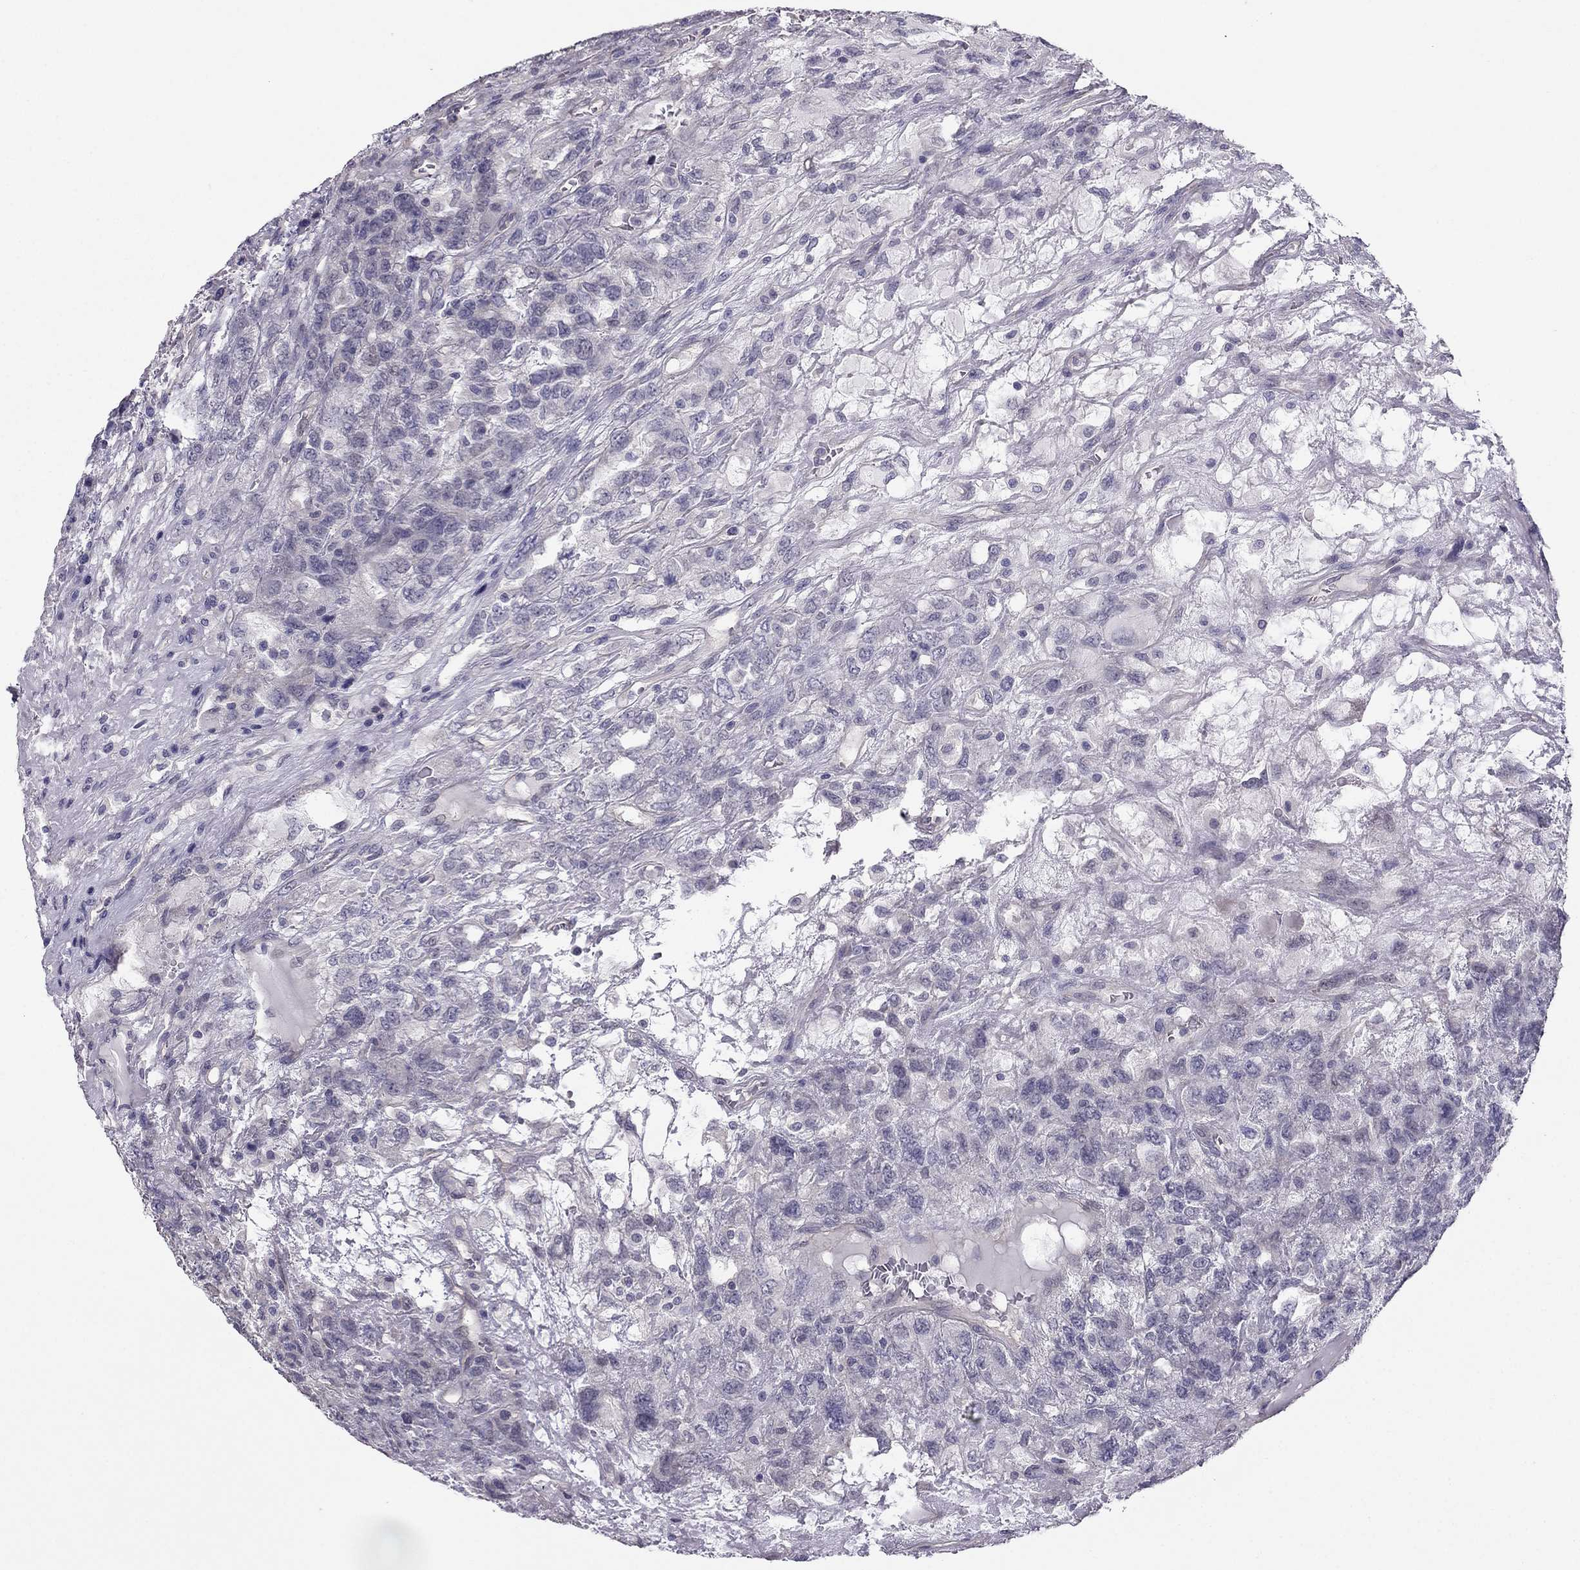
{"staining": {"intensity": "negative", "quantity": "none", "location": "none"}, "tissue": "testis cancer", "cell_type": "Tumor cells", "image_type": "cancer", "snomed": [{"axis": "morphology", "description": "Seminoma, NOS"}, {"axis": "topography", "description": "Testis"}], "caption": "This is an immunohistochemistry photomicrograph of testis cancer. There is no positivity in tumor cells.", "gene": "HSFX1", "patient": {"sex": "male", "age": 52}}